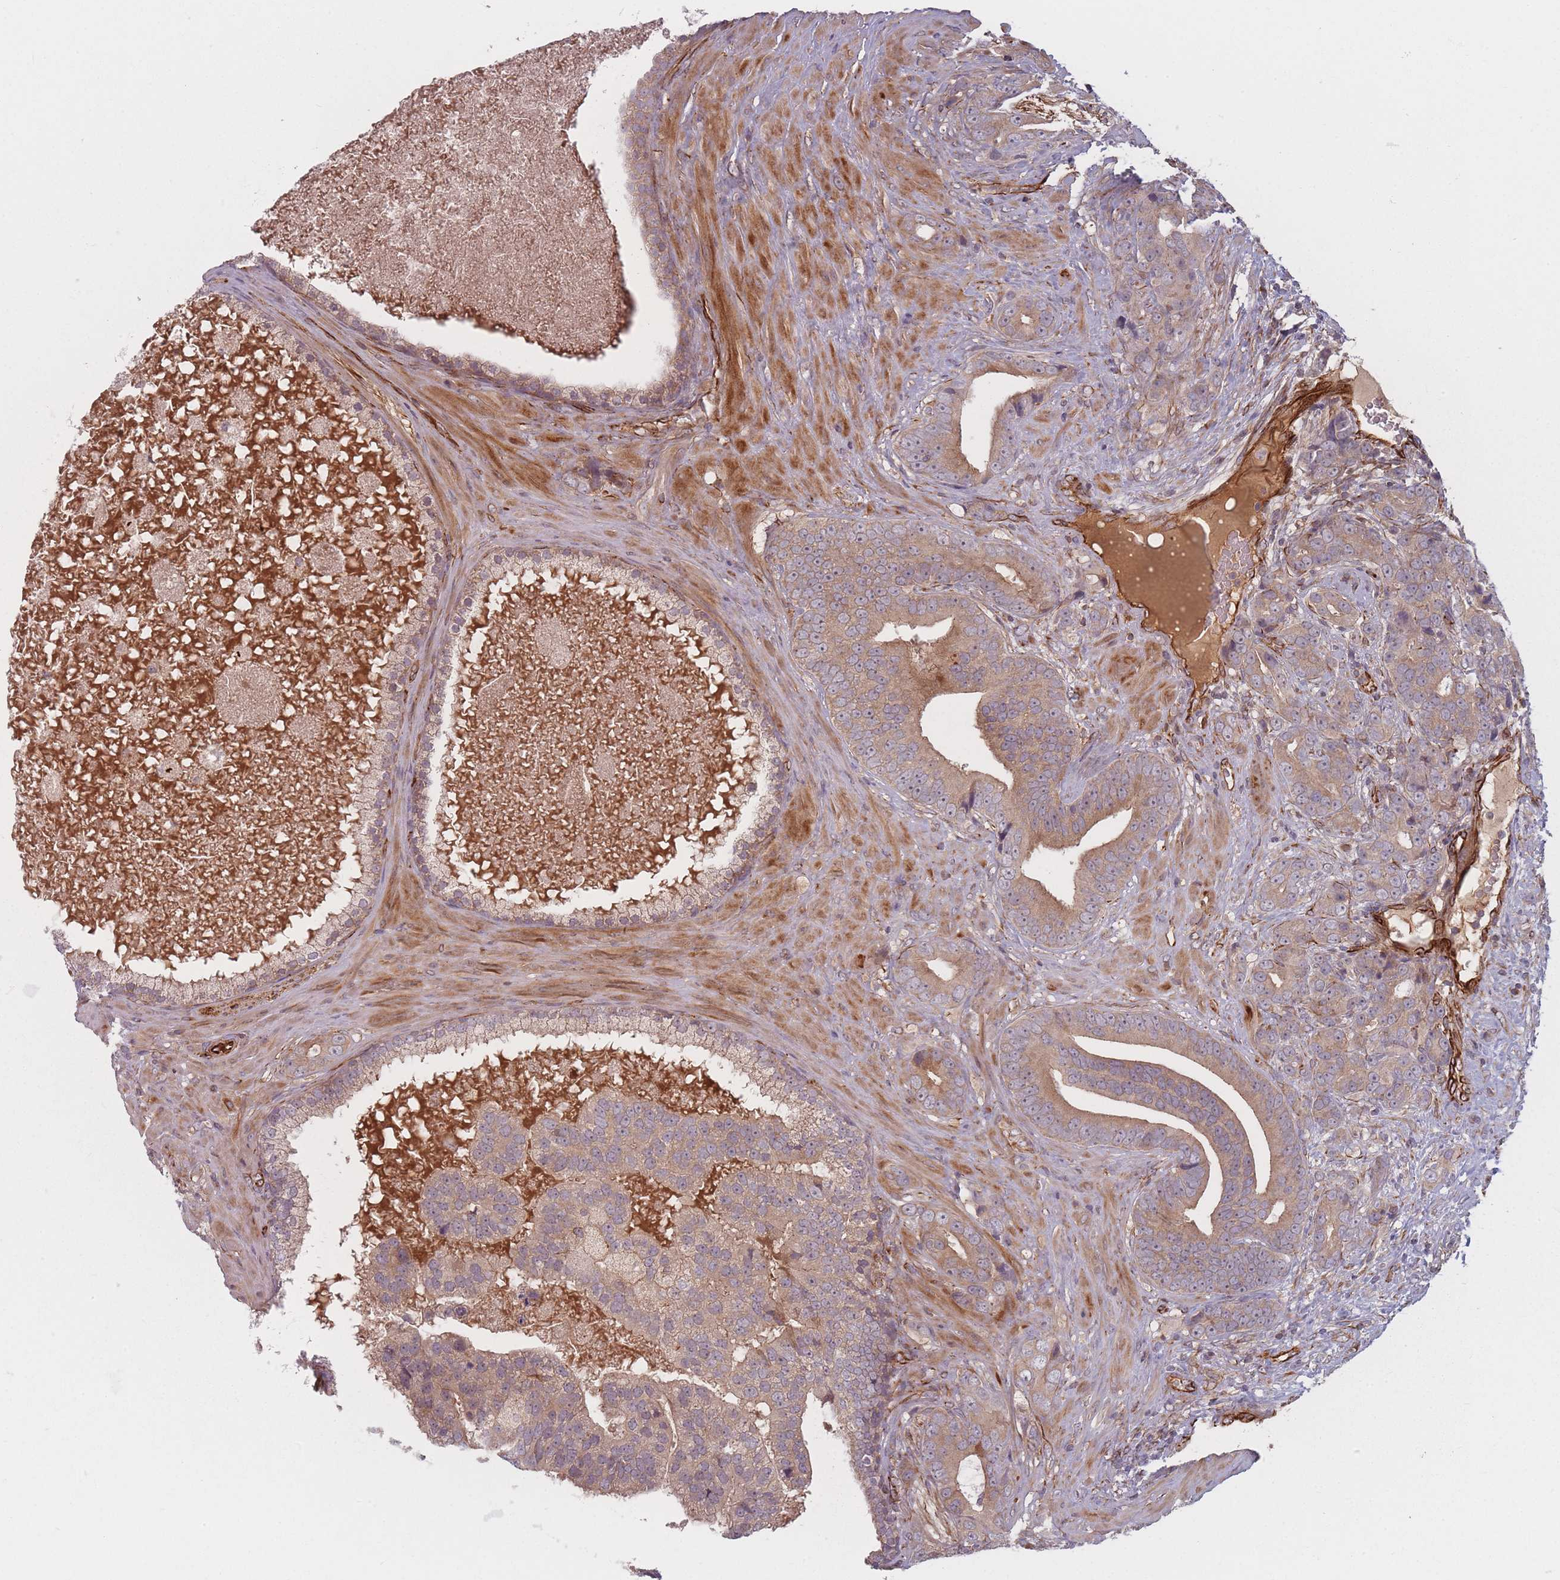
{"staining": {"intensity": "weak", "quantity": ">75%", "location": "cytoplasmic/membranous"}, "tissue": "prostate cancer", "cell_type": "Tumor cells", "image_type": "cancer", "snomed": [{"axis": "morphology", "description": "Adenocarcinoma, High grade"}, {"axis": "topography", "description": "Prostate"}], "caption": "Prostate cancer (high-grade adenocarcinoma) stained for a protein exhibits weak cytoplasmic/membranous positivity in tumor cells.", "gene": "EEF1AKMT2", "patient": {"sex": "male", "age": 55}}